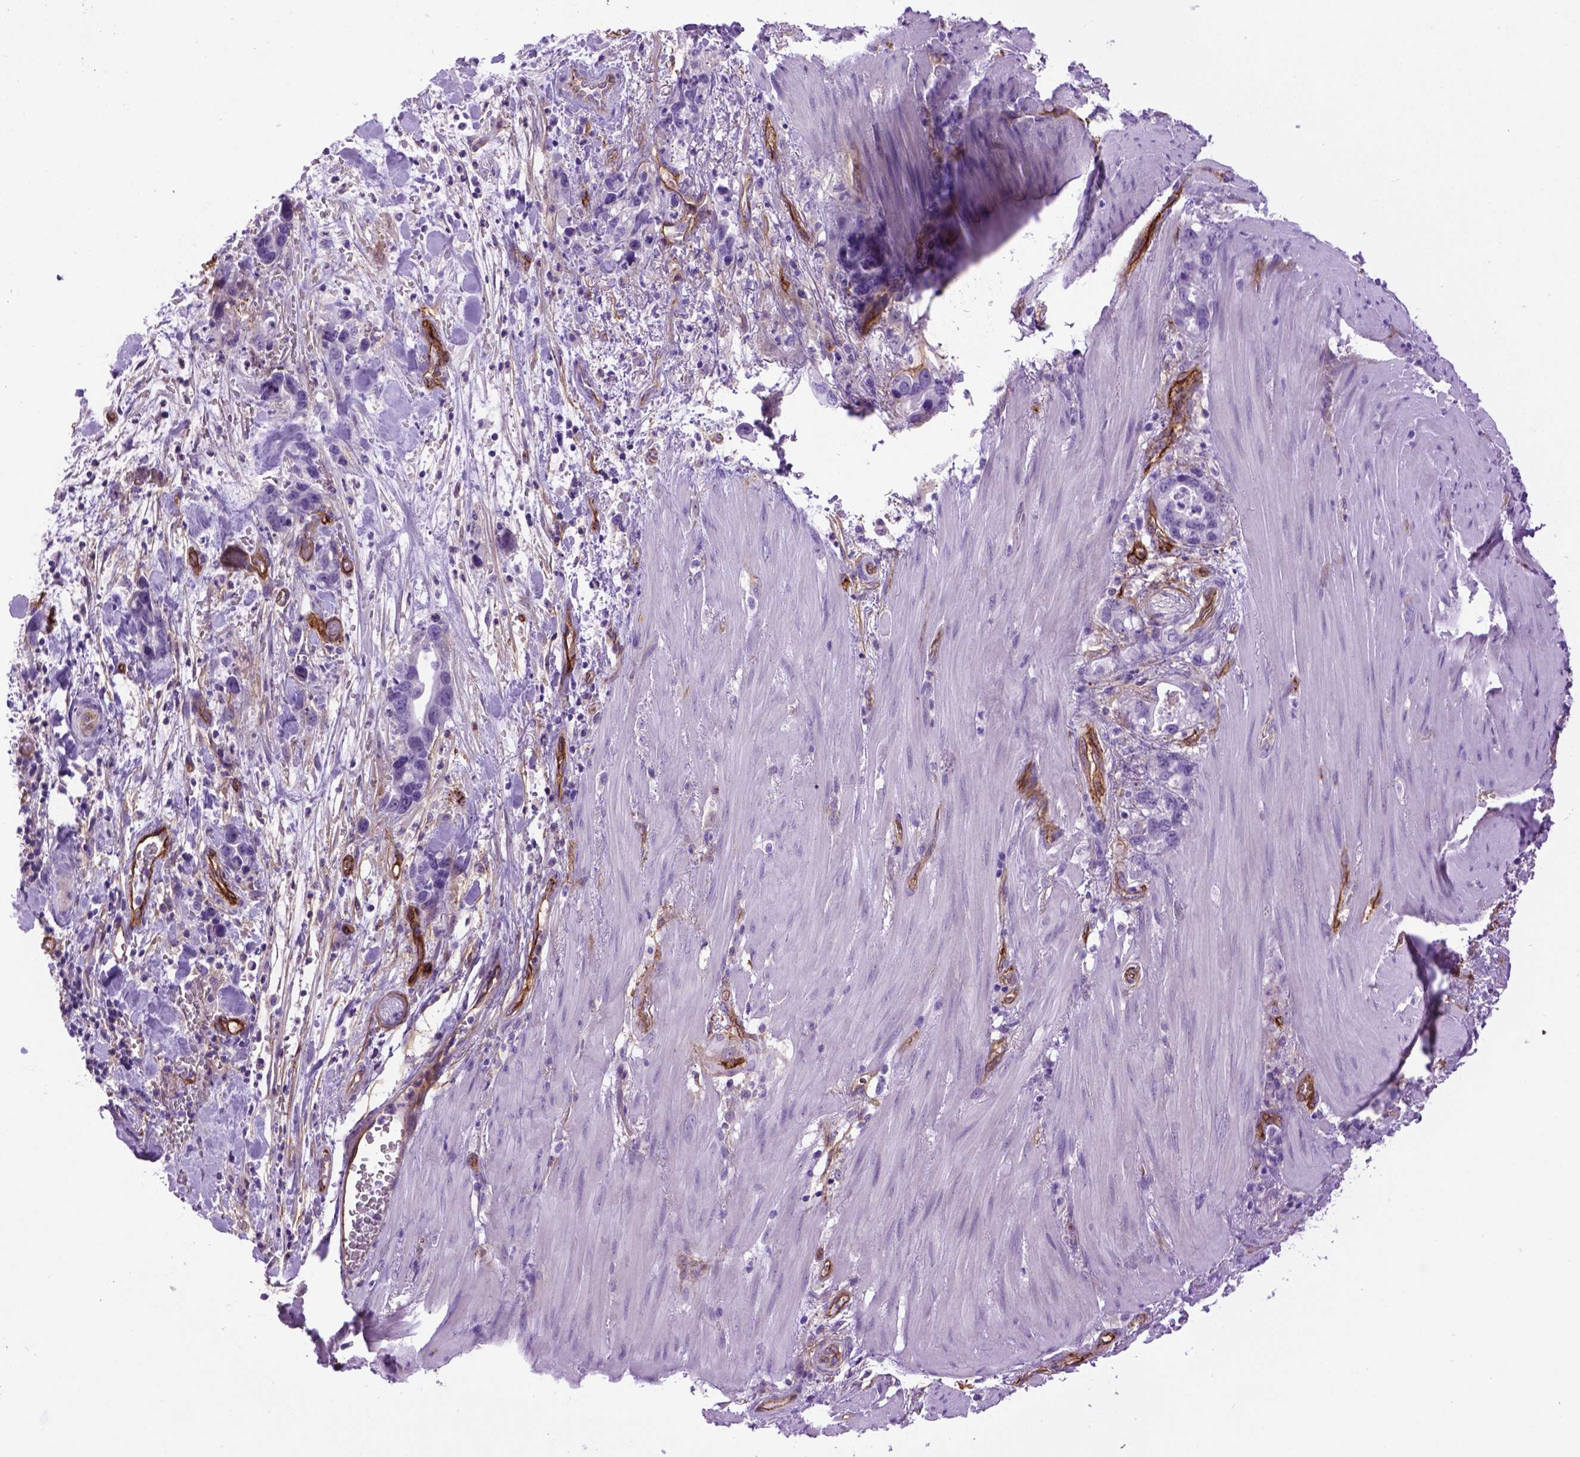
{"staining": {"intensity": "negative", "quantity": "none", "location": "none"}, "tissue": "stomach cancer", "cell_type": "Tumor cells", "image_type": "cancer", "snomed": [{"axis": "morphology", "description": "Normal tissue, NOS"}, {"axis": "morphology", "description": "Adenocarcinoma, NOS"}, {"axis": "topography", "description": "Esophagus"}, {"axis": "topography", "description": "Stomach, upper"}], "caption": "Micrograph shows no protein expression in tumor cells of adenocarcinoma (stomach) tissue.", "gene": "ENG", "patient": {"sex": "male", "age": 74}}